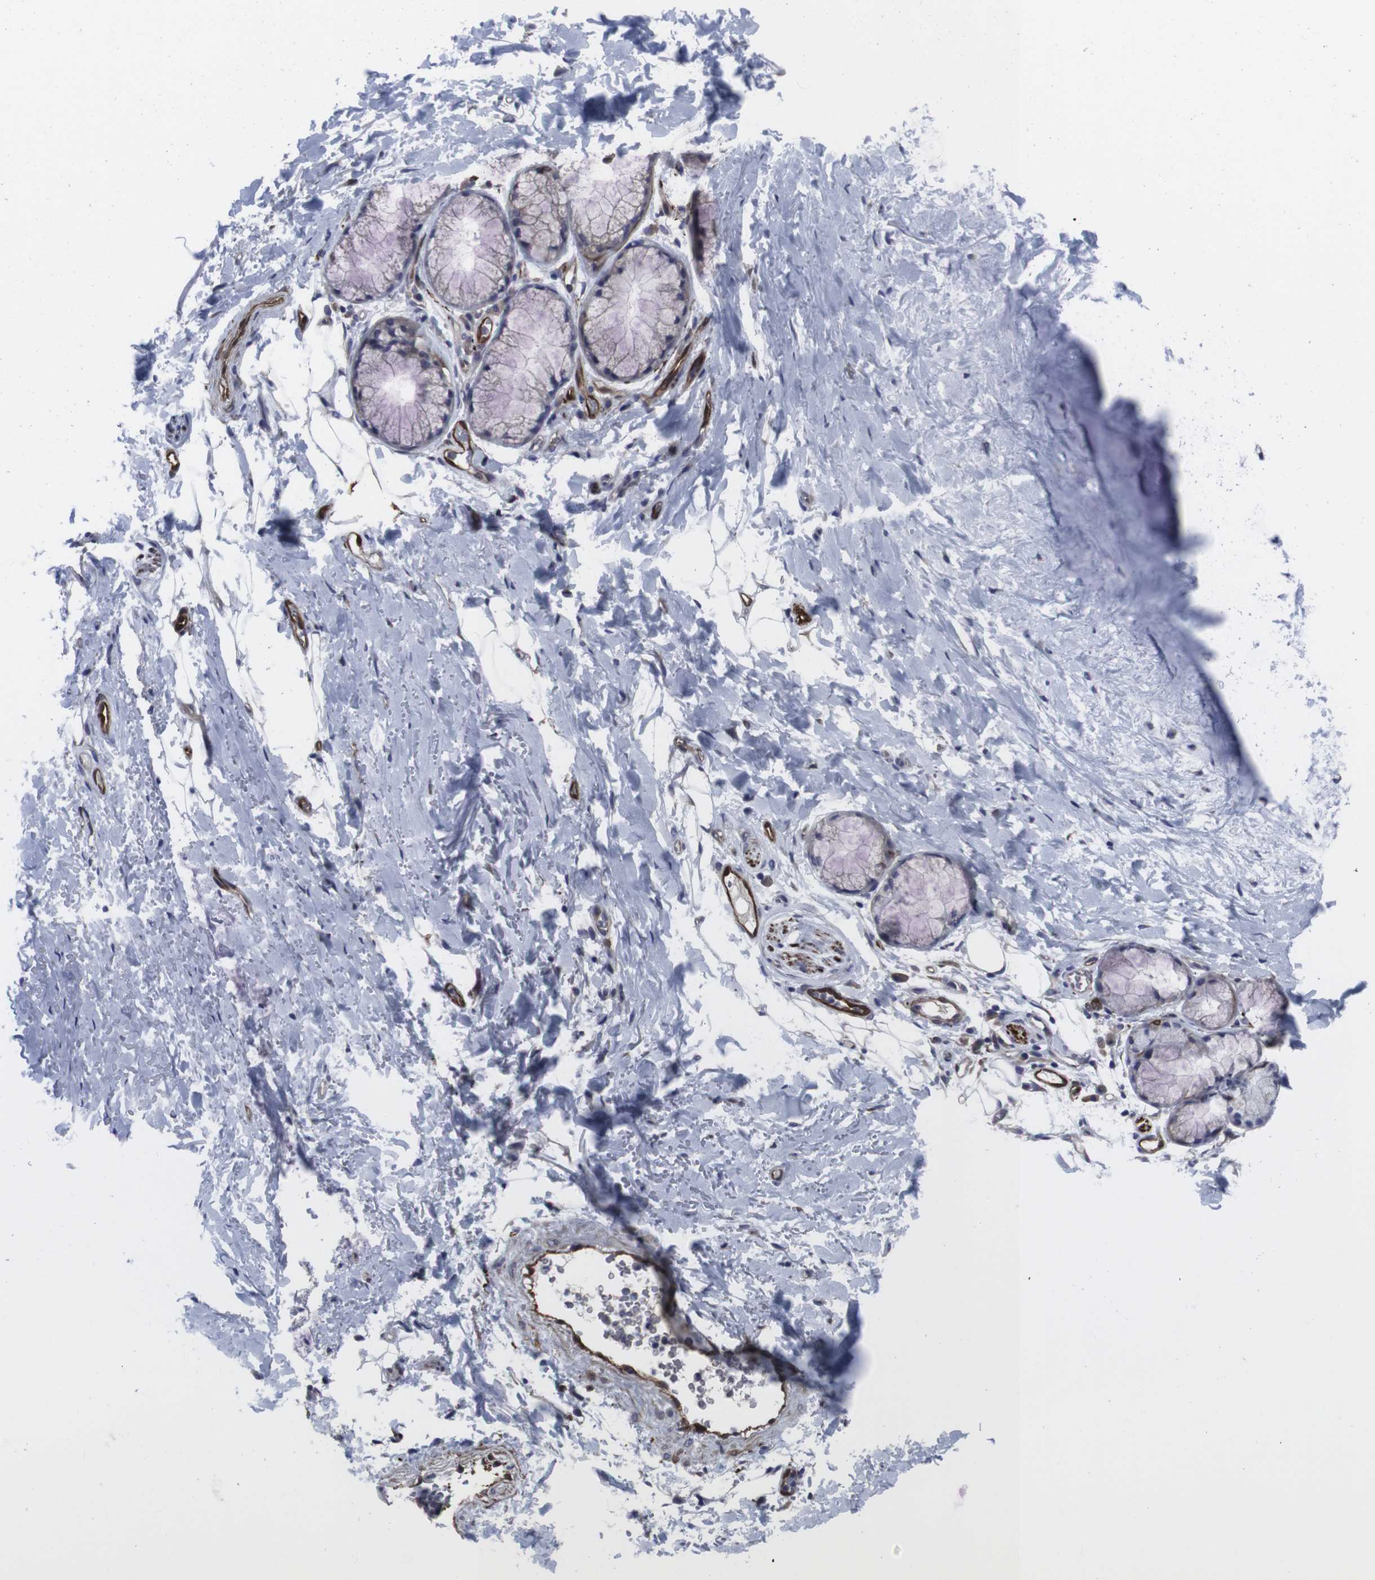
{"staining": {"intensity": "moderate", "quantity": "<25%", "location": "cytoplasmic/membranous"}, "tissue": "adipose tissue", "cell_type": "Adipocytes", "image_type": "normal", "snomed": [{"axis": "morphology", "description": "Normal tissue, NOS"}, {"axis": "topography", "description": "Cartilage tissue"}, {"axis": "topography", "description": "Bronchus"}], "caption": "Protein expression analysis of benign adipose tissue displays moderate cytoplasmic/membranous positivity in approximately <25% of adipocytes. Immunohistochemistry (ihc) stains the protein of interest in brown and the nuclei are stained blue.", "gene": "SNCG", "patient": {"sex": "female", "age": 73}}